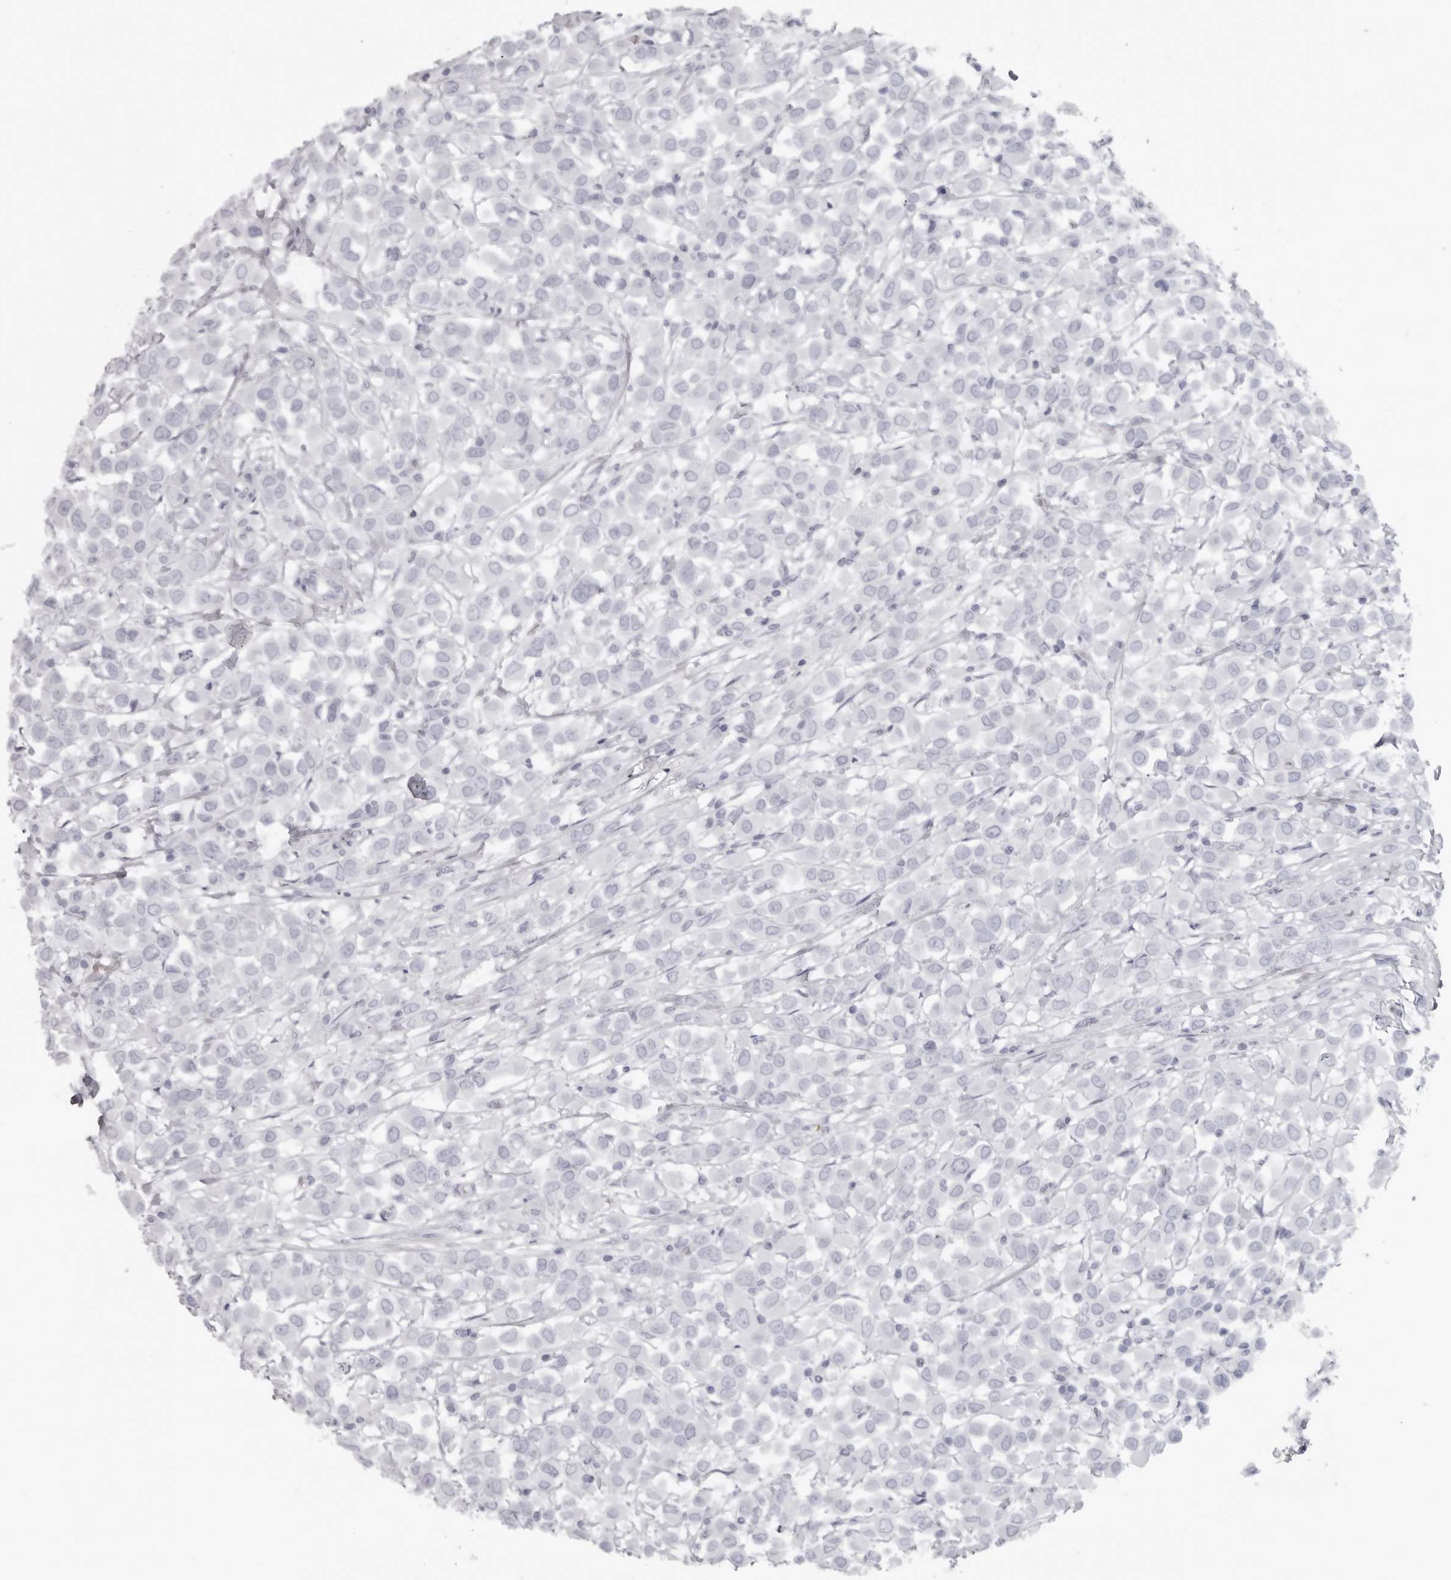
{"staining": {"intensity": "negative", "quantity": "none", "location": "none"}, "tissue": "breast cancer", "cell_type": "Tumor cells", "image_type": "cancer", "snomed": [{"axis": "morphology", "description": "Duct carcinoma"}, {"axis": "topography", "description": "Breast"}], "caption": "DAB immunohistochemical staining of breast intraductal carcinoma demonstrates no significant positivity in tumor cells.", "gene": "EPB41", "patient": {"sex": "female", "age": 61}}